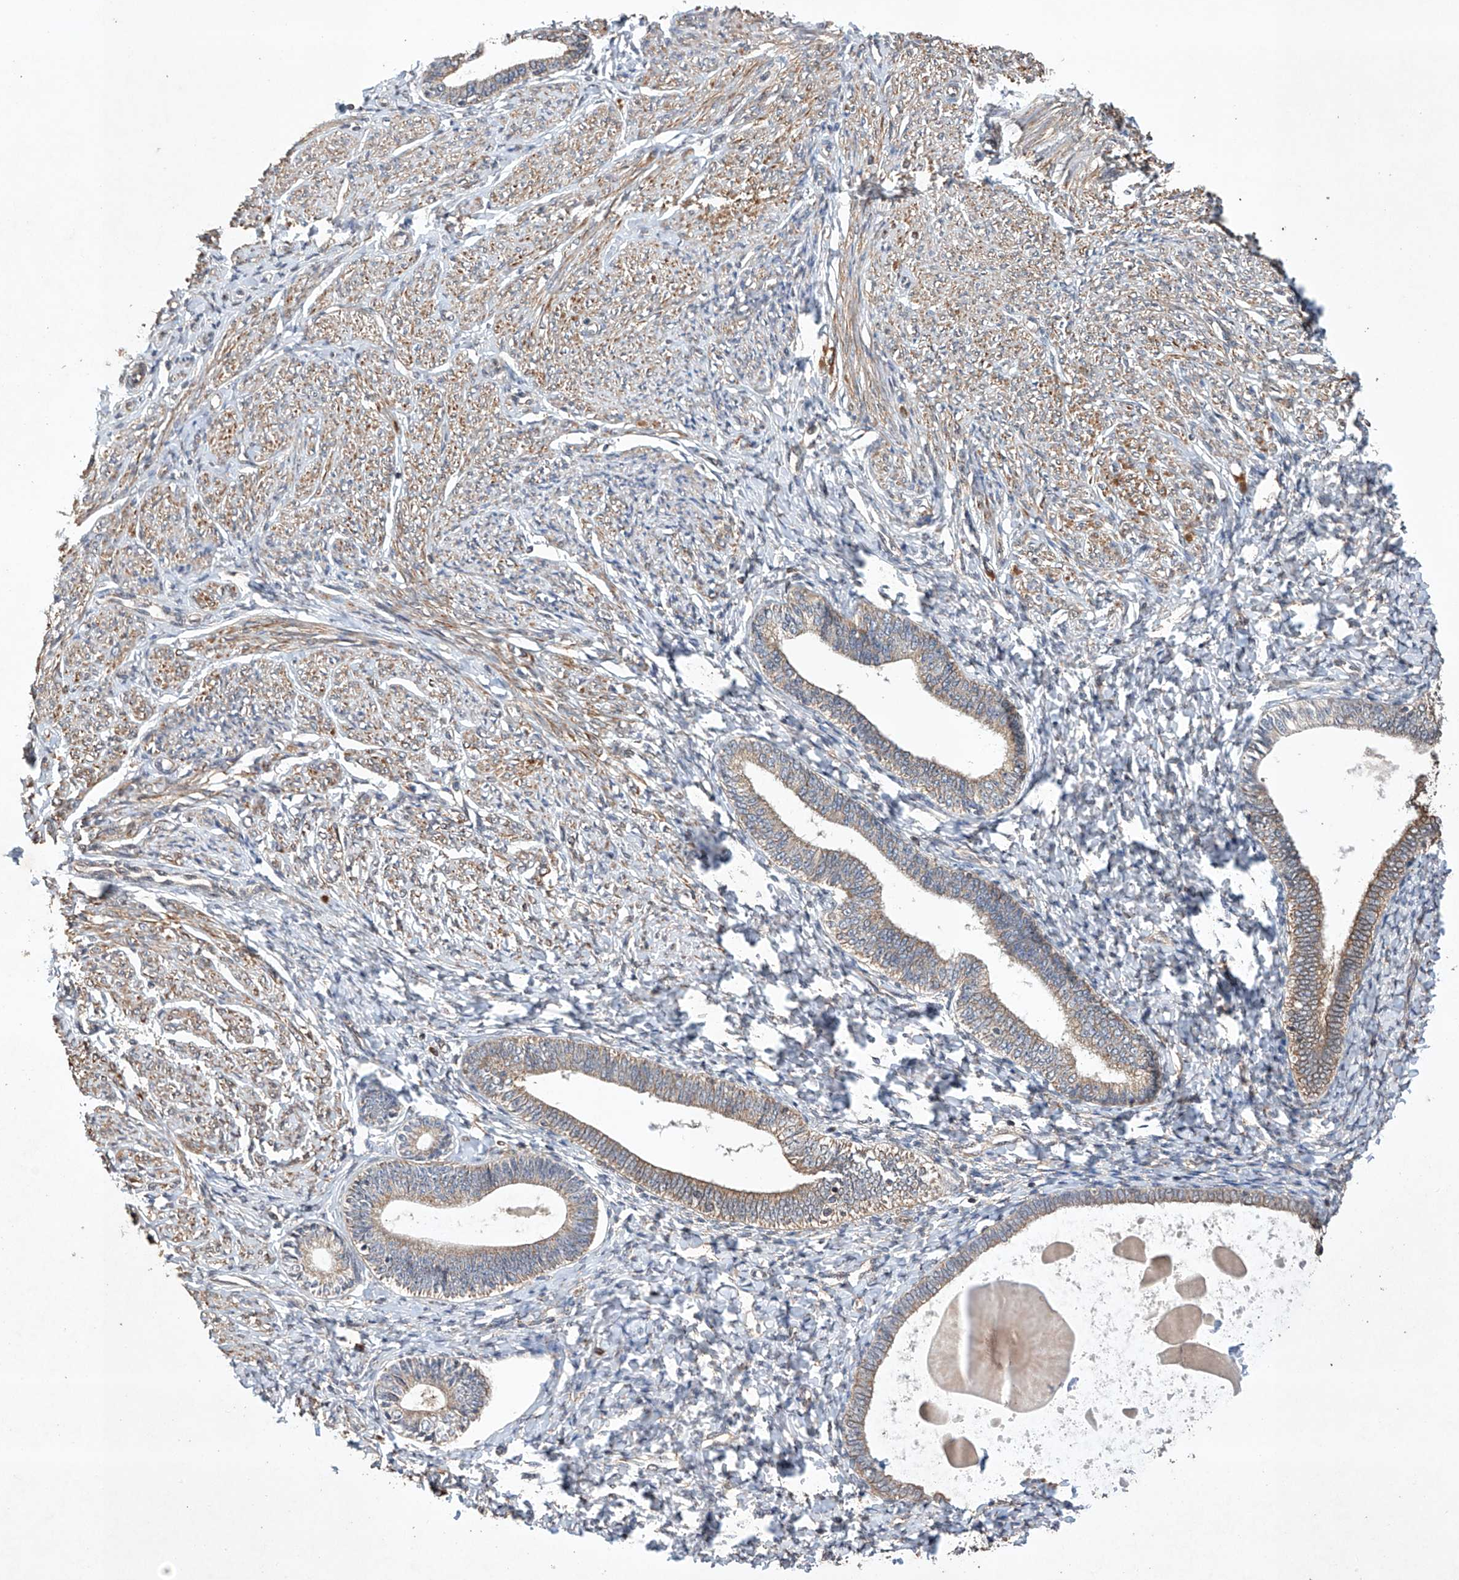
{"staining": {"intensity": "moderate", "quantity": "25%-75%", "location": "cytoplasmic/membranous"}, "tissue": "endometrium", "cell_type": "Cells in endometrial stroma", "image_type": "normal", "snomed": [{"axis": "morphology", "description": "Normal tissue, NOS"}, {"axis": "topography", "description": "Endometrium"}], "caption": "The image exhibits a brown stain indicating the presence of a protein in the cytoplasmic/membranous of cells in endometrial stroma in endometrium. (Stains: DAB (3,3'-diaminobenzidine) in brown, nuclei in blue, Microscopy: brightfield microscopy at high magnification).", "gene": "LURAP1", "patient": {"sex": "female", "age": 72}}